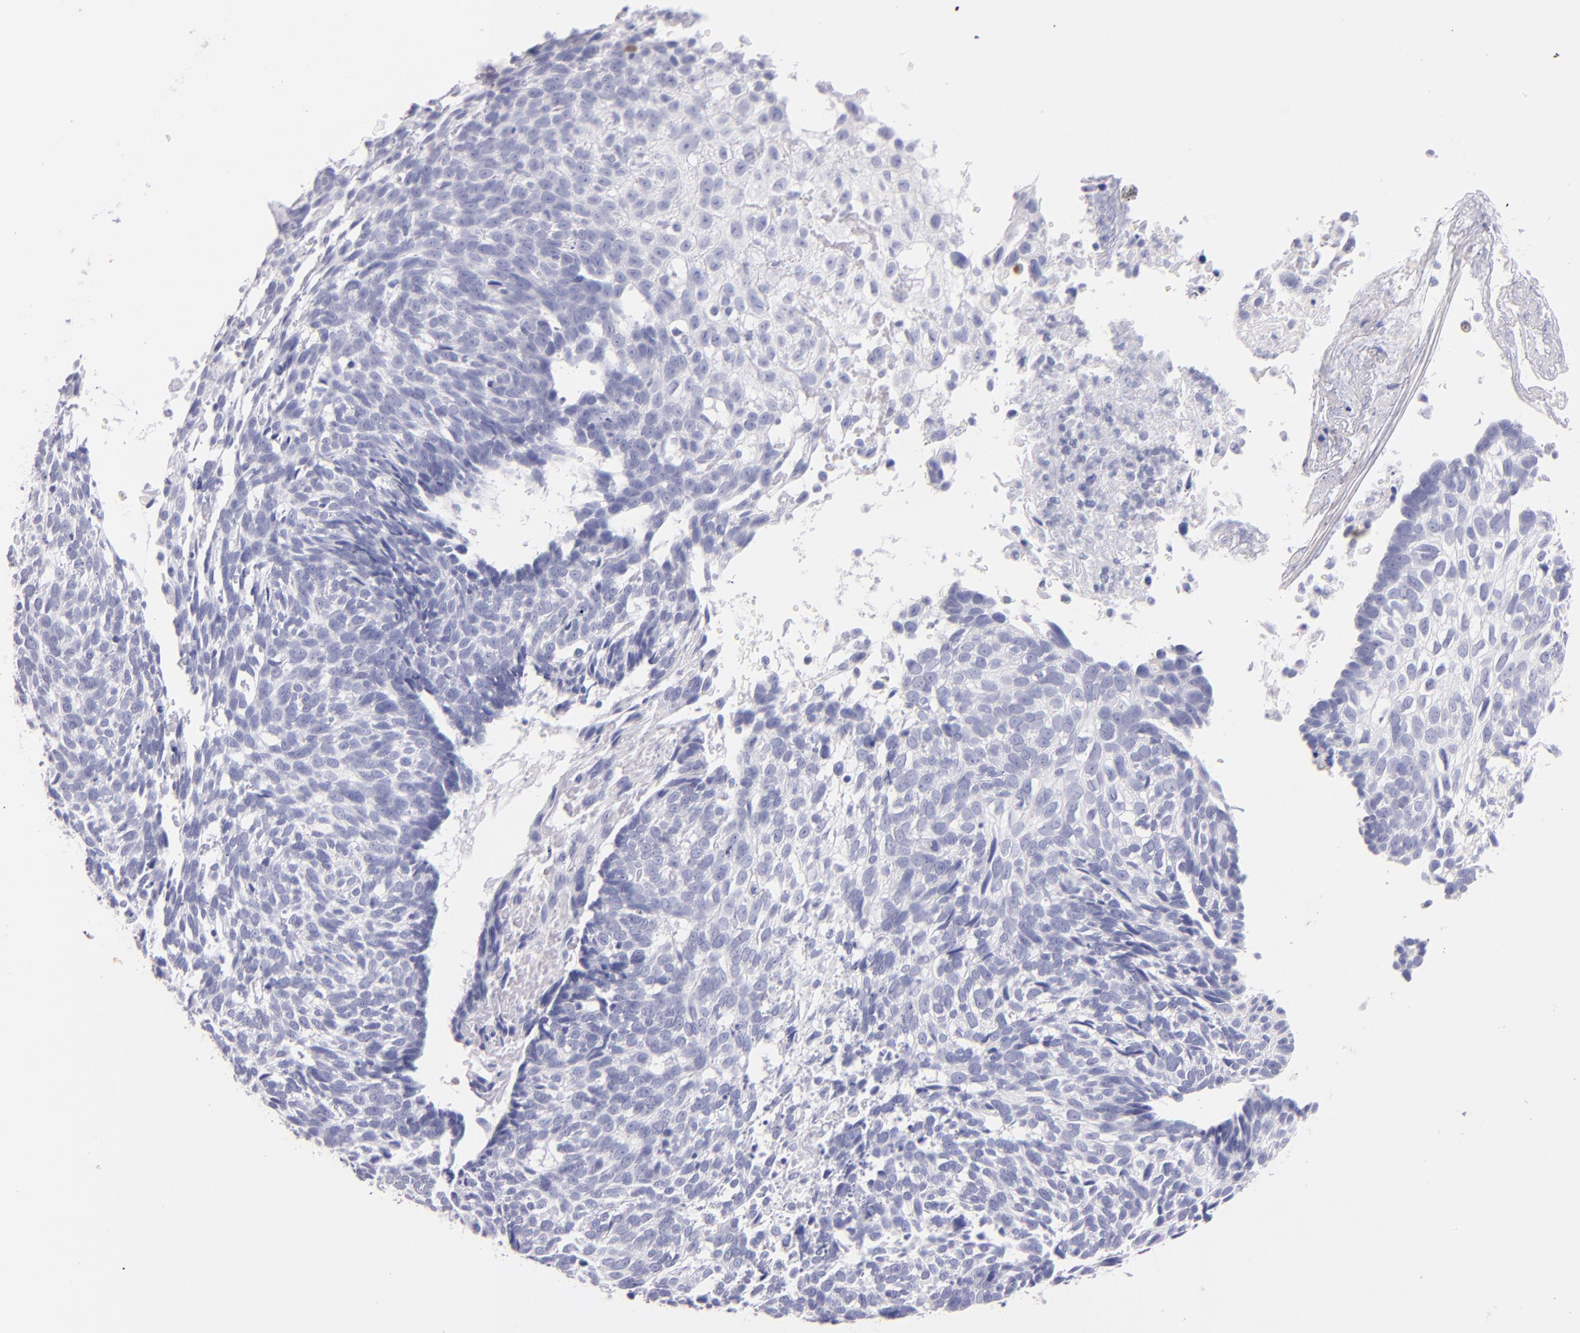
{"staining": {"intensity": "negative", "quantity": "none", "location": "none"}, "tissue": "skin cancer", "cell_type": "Tumor cells", "image_type": "cancer", "snomed": [{"axis": "morphology", "description": "Basal cell carcinoma"}, {"axis": "topography", "description": "Skin"}], "caption": "This is an immunohistochemistry image of human skin cancer. There is no expression in tumor cells.", "gene": "IRF4", "patient": {"sex": "male", "age": 72}}